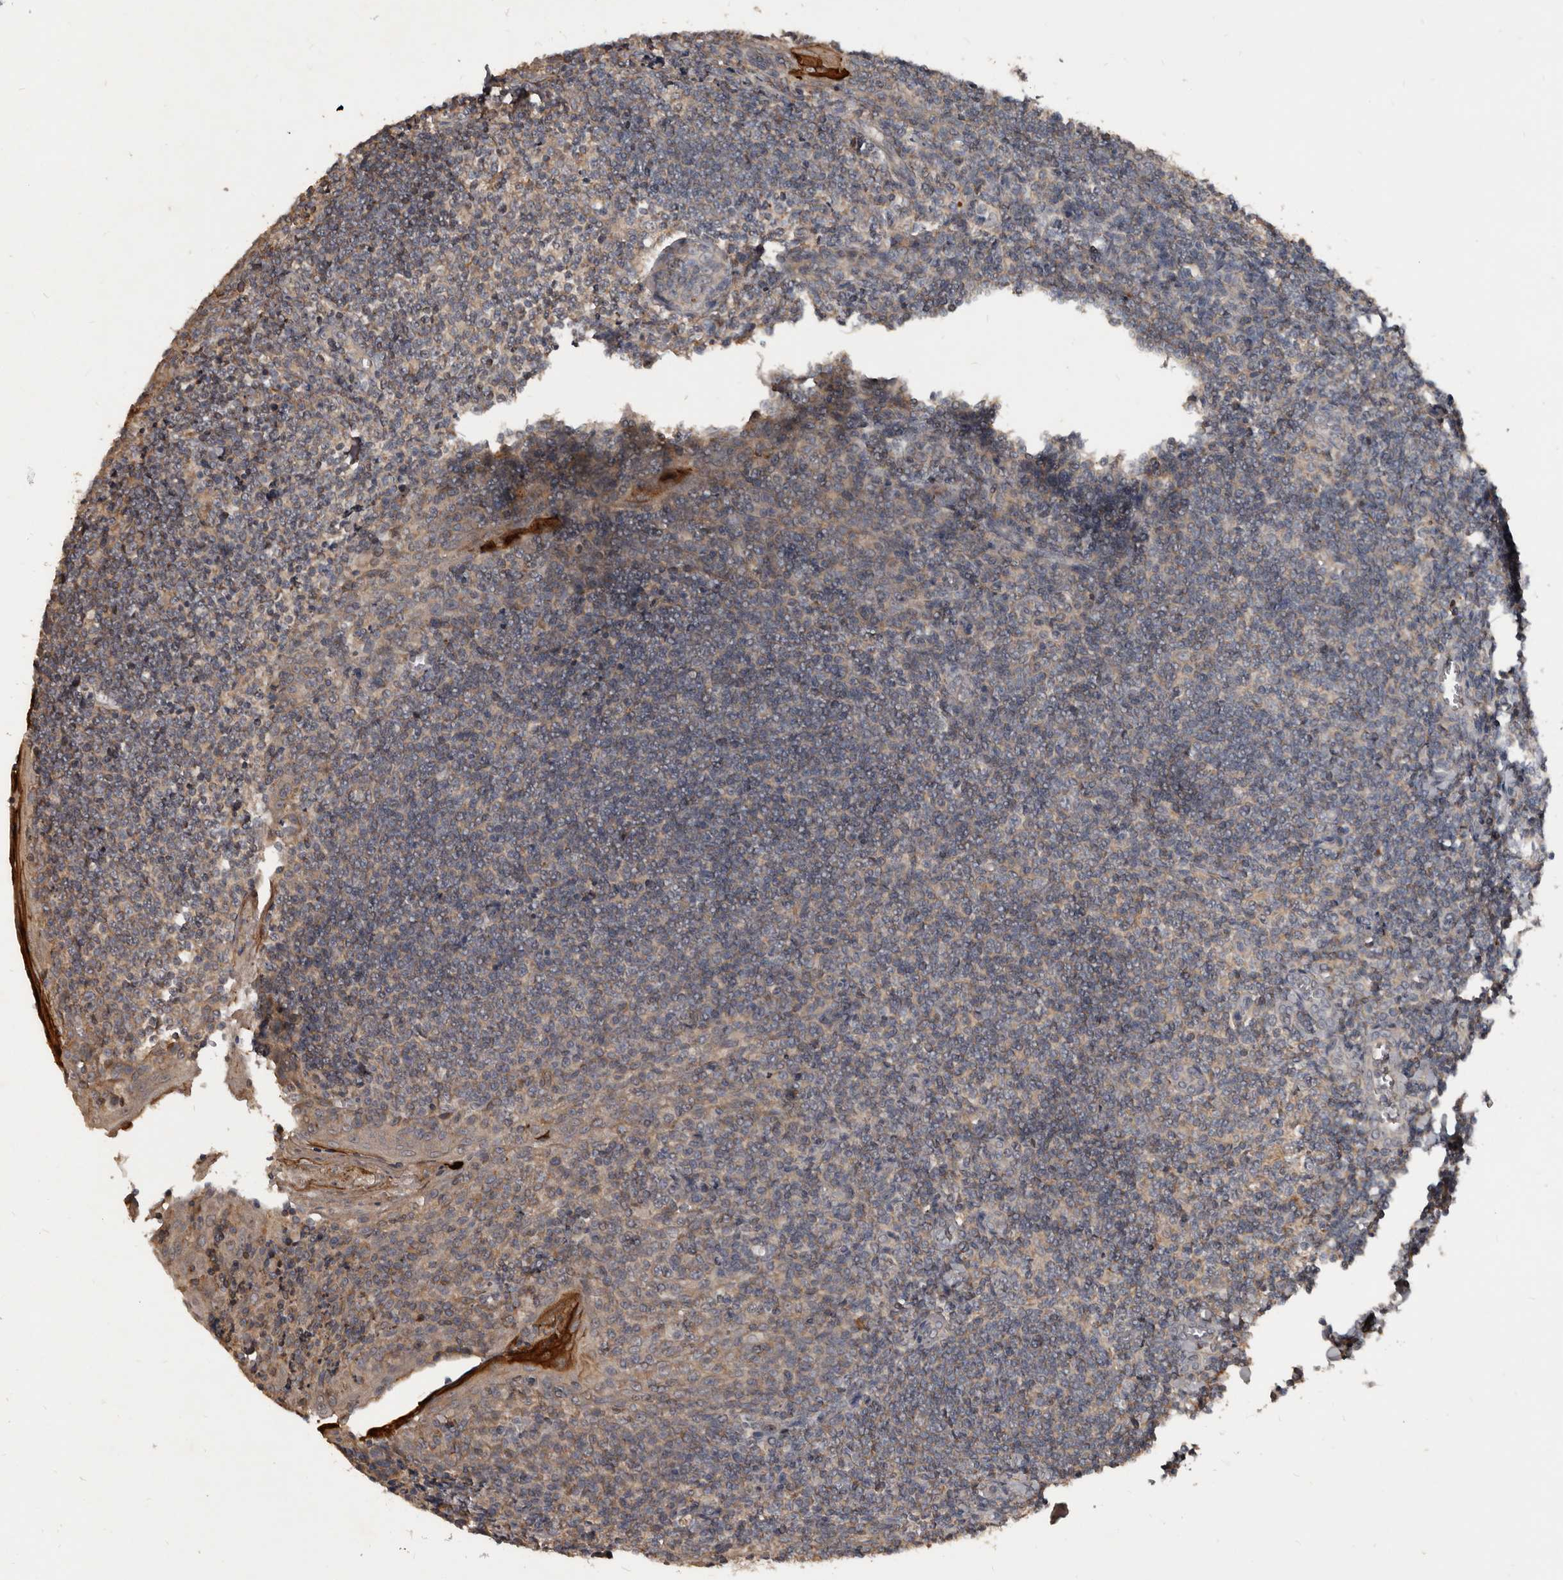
{"staining": {"intensity": "weak", "quantity": "<25%", "location": "cytoplasmic/membranous"}, "tissue": "tonsil", "cell_type": "Germinal center cells", "image_type": "normal", "snomed": [{"axis": "morphology", "description": "Normal tissue, NOS"}, {"axis": "topography", "description": "Tonsil"}], "caption": "The photomicrograph reveals no significant expression in germinal center cells of tonsil.", "gene": "GREB1", "patient": {"sex": "male", "age": 27}}